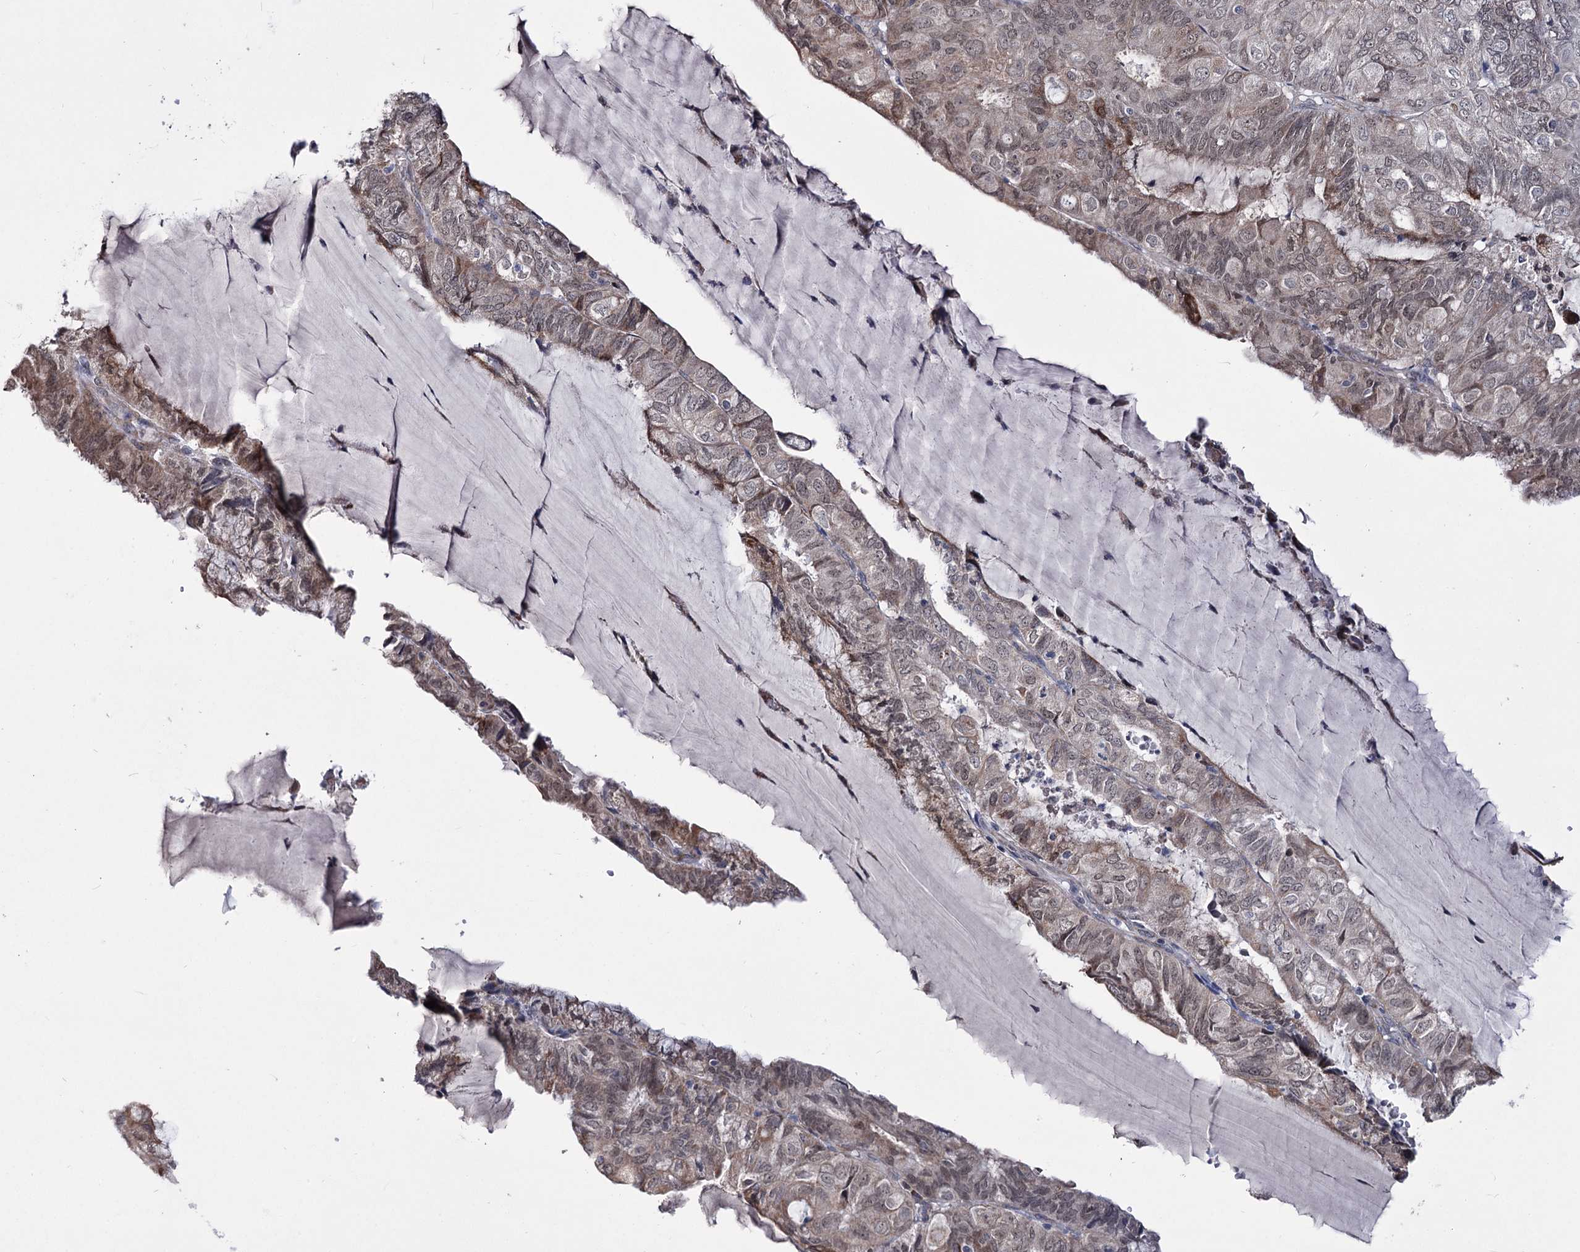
{"staining": {"intensity": "weak", "quantity": "25%-75%", "location": "cytoplasmic/membranous,nuclear"}, "tissue": "endometrial cancer", "cell_type": "Tumor cells", "image_type": "cancer", "snomed": [{"axis": "morphology", "description": "Adenocarcinoma, NOS"}, {"axis": "topography", "description": "Endometrium"}], "caption": "A brown stain labels weak cytoplasmic/membranous and nuclear positivity of a protein in human endometrial adenocarcinoma tumor cells.", "gene": "PPRC1", "patient": {"sex": "female", "age": 81}}